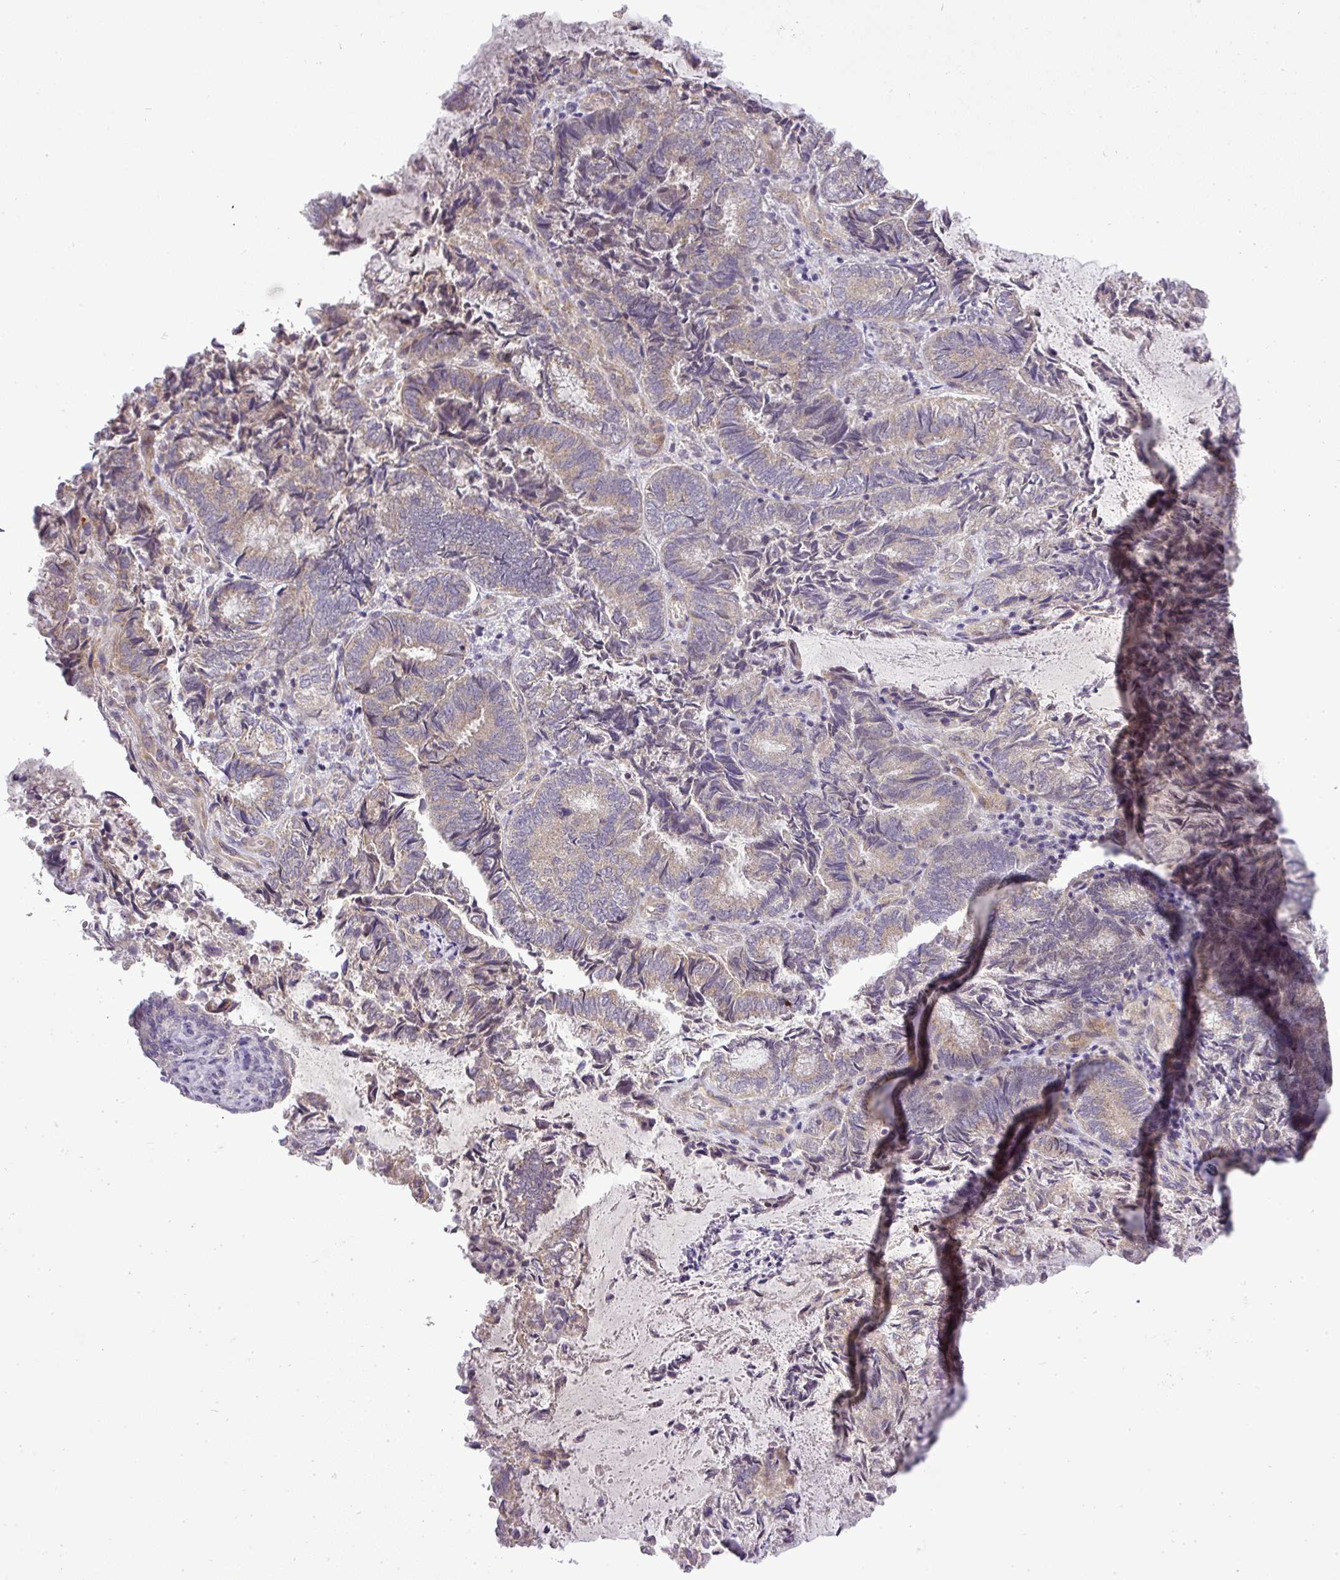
{"staining": {"intensity": "weak", "quantity": "25%-75%", "location": "cytoplasmic/membranous"}, "tissue": "endometrial cancer", "cell_type": "Tumor cells", "image_type": "cancer", "snomed": [{"axis": "morphology", "description": "Adenocarcinoma, NOS"}, {"axis": "topography", "description": "Endometrium"}], "caption": "IHC (DAB (3,3'-diaminobenzidine)) staining of endometrial adenocarcinoma exhibits weak cytoplasmic/membranous protein positivity in approximately 25%-75% of tumor cells.", "gene": "ZDHHC1", "patient": {"sex": "female", "age": 80}}